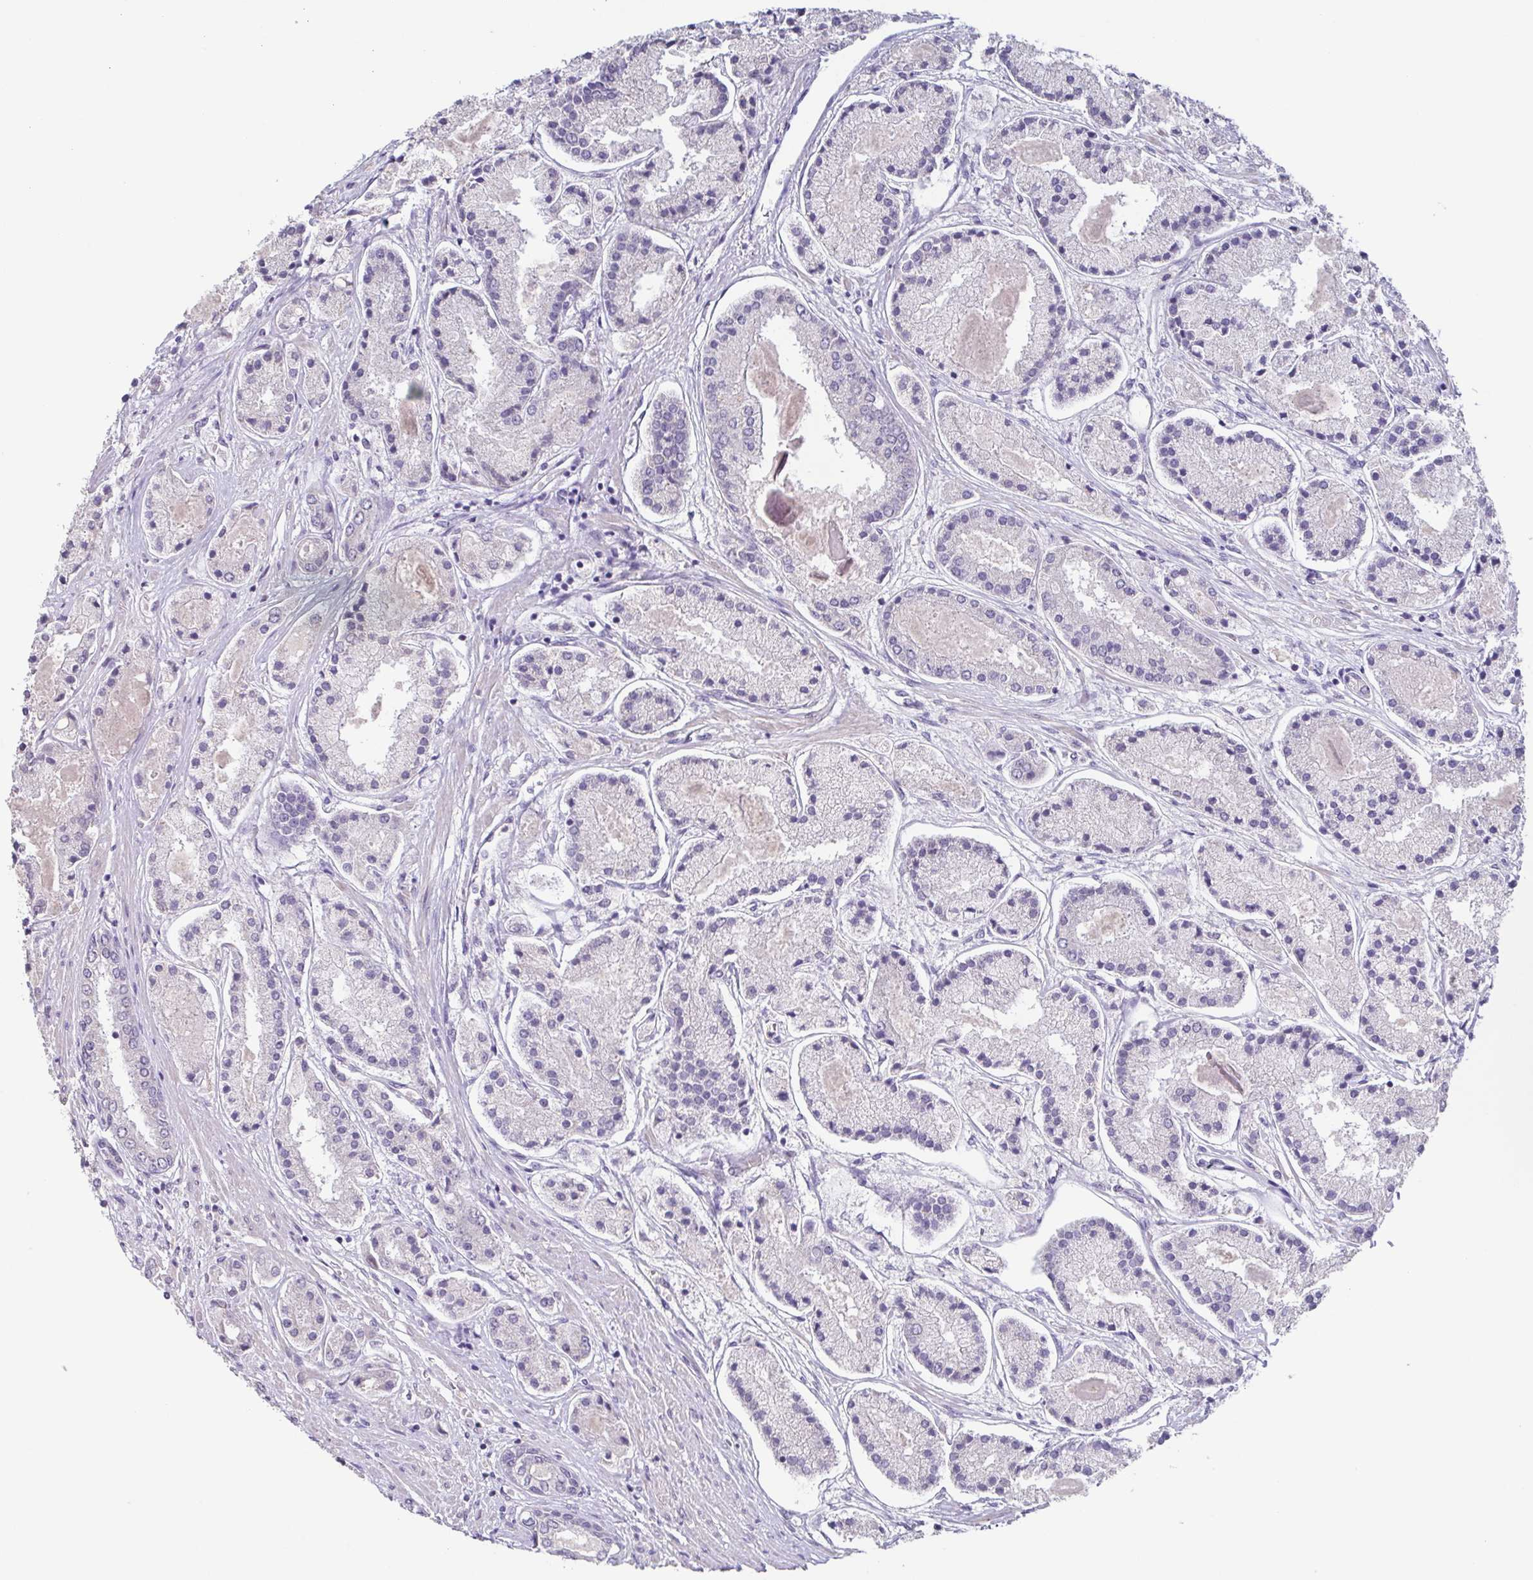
{"staining": {"intensity": "negative", "quantity": "none", "location": "none"}, "tissue": "prostate cancer", "cell_type": "Tumor cells", "image_type": "cancer", "snomed": [{"axis": "morphology", "description": "Adenocarcinoma, High grade"}, {"axis": "topography", "description": "Prostate"}], "caption": "Tumor cells are negative for brown protein staining in prostate cancer.", "gene": "GHRL", "patient": {"sex": "male", "age": 67}}